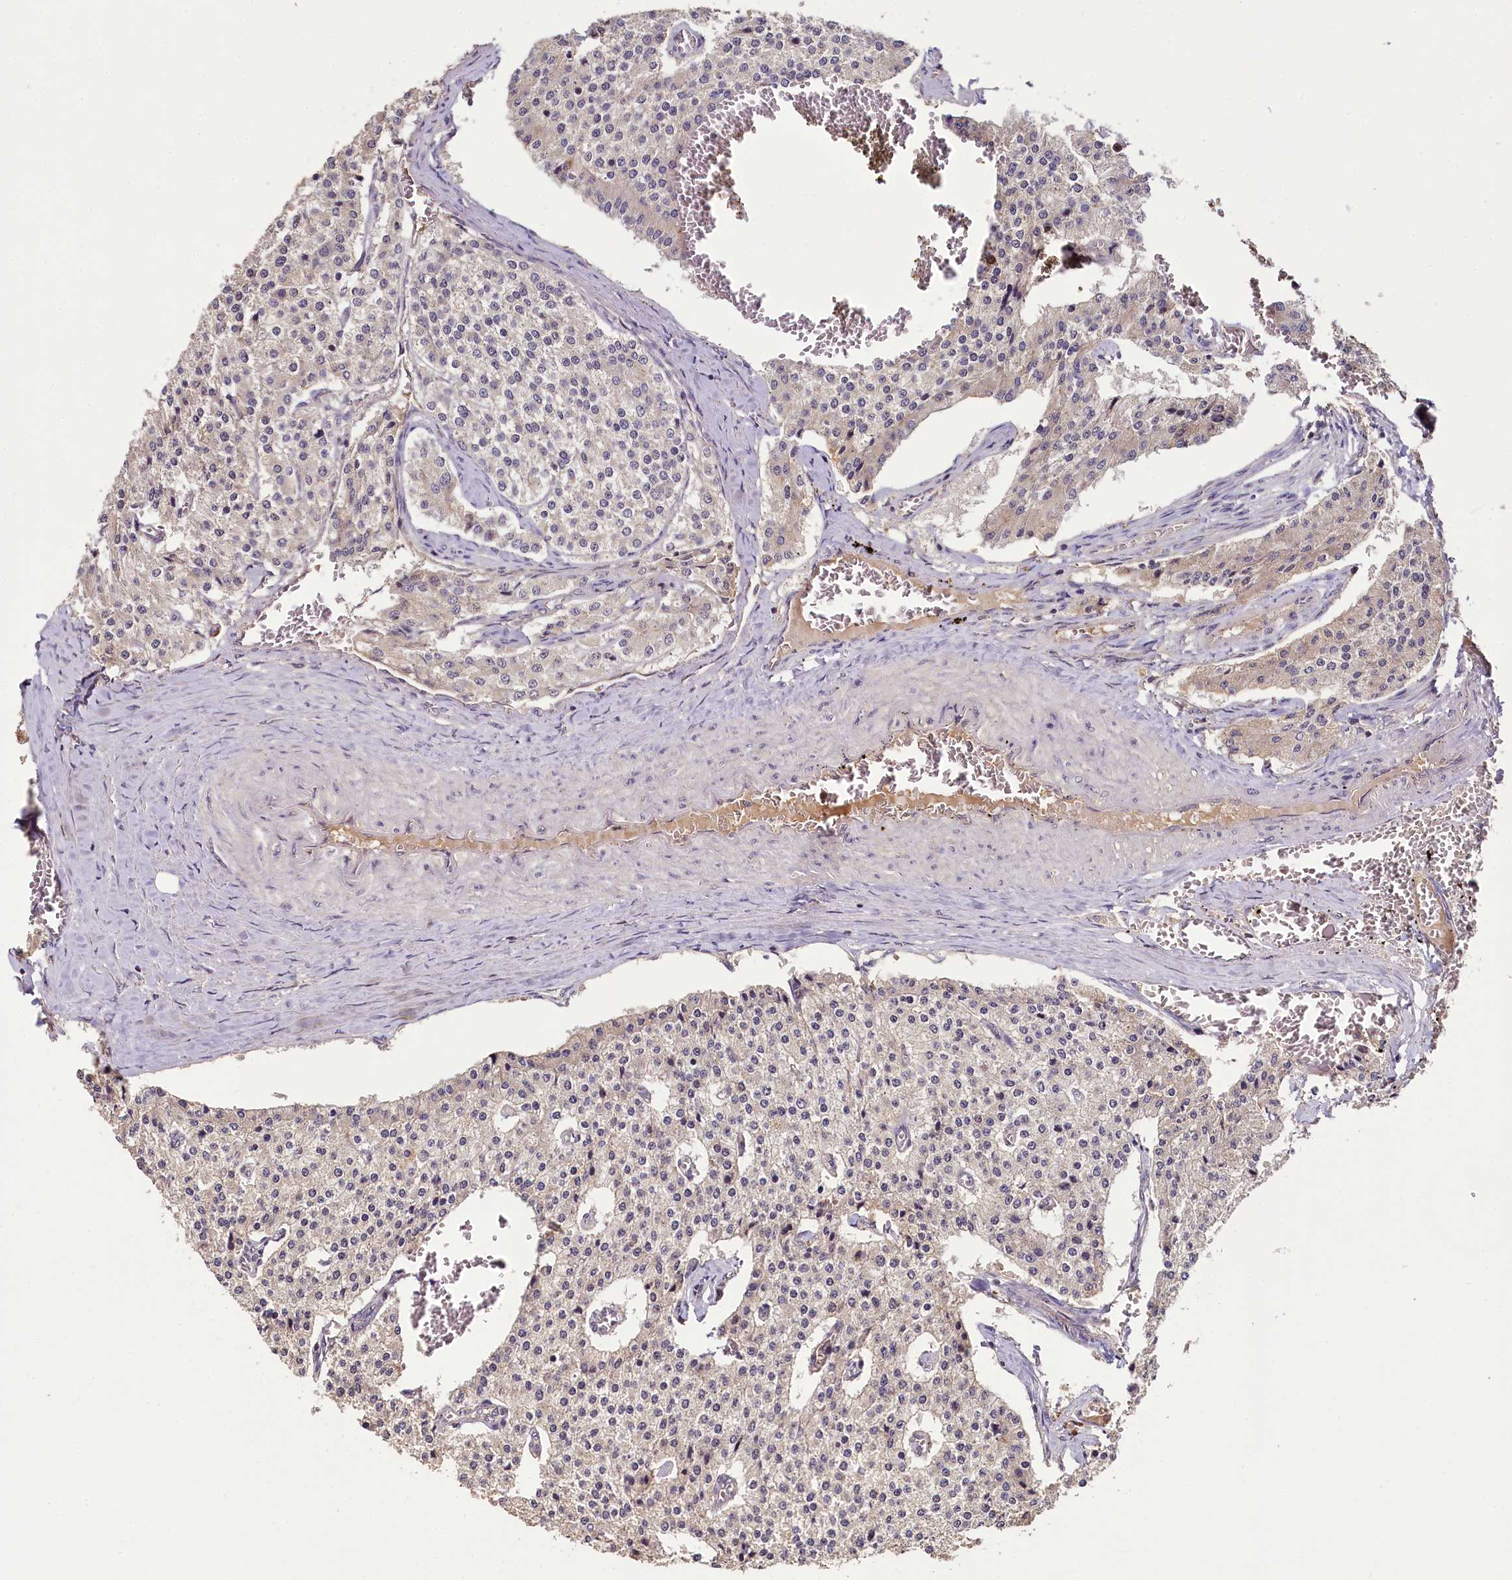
{"staining": {"intensity": "negative", "quantity": "none", "location": "none"}, "tissue": "carcinoid", "cell_type": "Tumor cells", "image_type": "cancer", "snomed": [{"axis": "morphology", "description": "Carcinoid, malignant, NOS"}, {"axis": "topography", "description": "Colon"}], "caption": "Immunohistochemical staining of malignant carcinoid exhibits no significant expression in tumor cells.", "gene": "TMEM39A", "patient": {"sex": "female", "age": 52}}